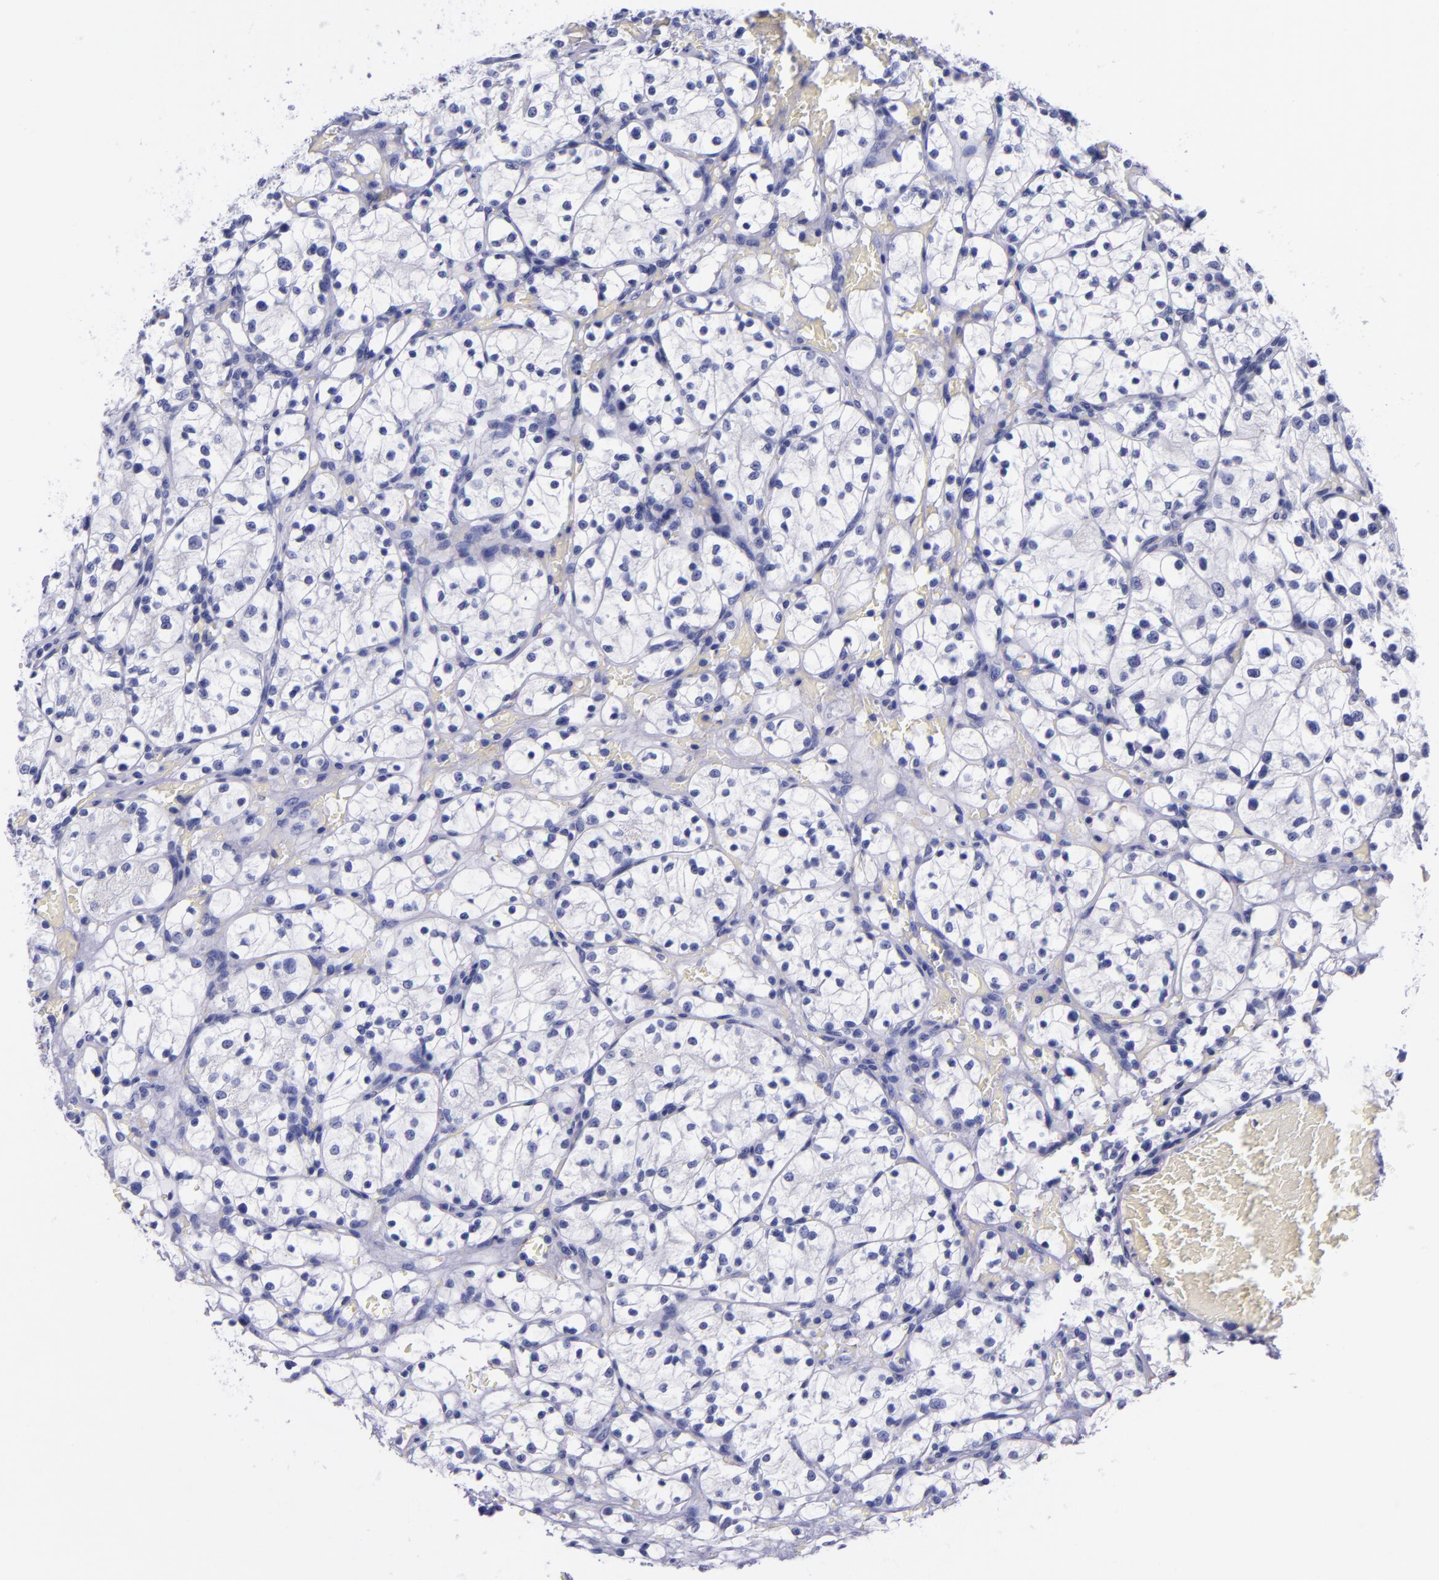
{"staining": {"intensity": "negative", "quantity": "none", "location": "none"}, "tissue": "renal cancer", "cell_type": "Tumor cells", "image_type": "cancer", "snomed": [{"axis": "morphology", "description": "Adenocarcinoma, NOS"}, {"axis": "topography", "description": "Kidney"}], "caption": "The photomicrograph exhibits no staining of tumor cells in adenocarcinoma (renal).", "gene": "SV2A", "patient": {"sex": "female", "age": 60}}